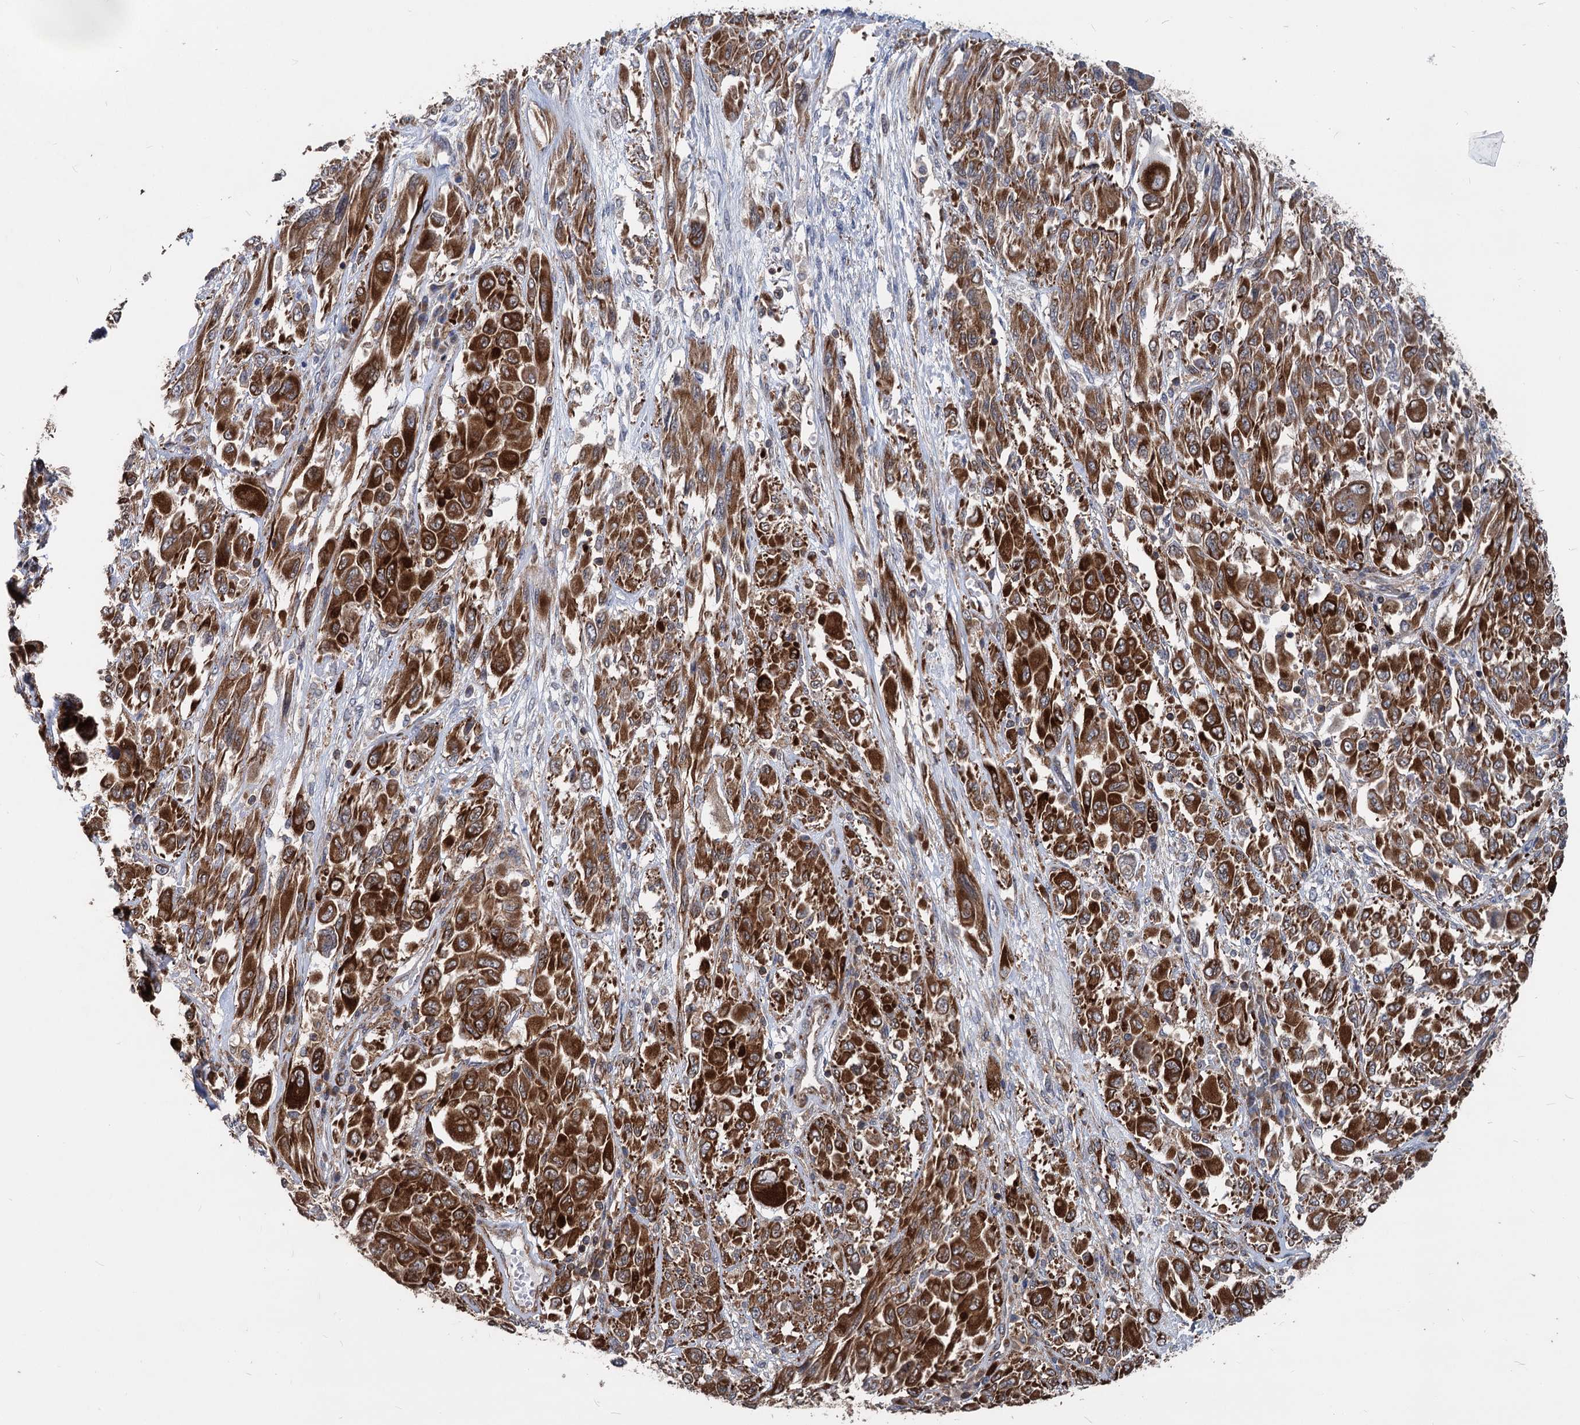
{"staining": {"intensity": "strong", "quantity": ">75%", "location": "cytoplasmic/membranous"}, "tissue": "melanoma", "cell_type": "Tumor cells", "image_type": "cancer", "snomed": [{"axis": "morphology", "description": "Malignant melanoma, NOS"}, {"axis": "topography", "description": "Skin"}], "caption": "Human melanoma stained for a protein (brown) demonstrates strong cytoplasmic/membranous positive staining in approximately >75% of tumor cells.", "gene": "STIM1", "patient": {"sex": "female", "age": 91}}